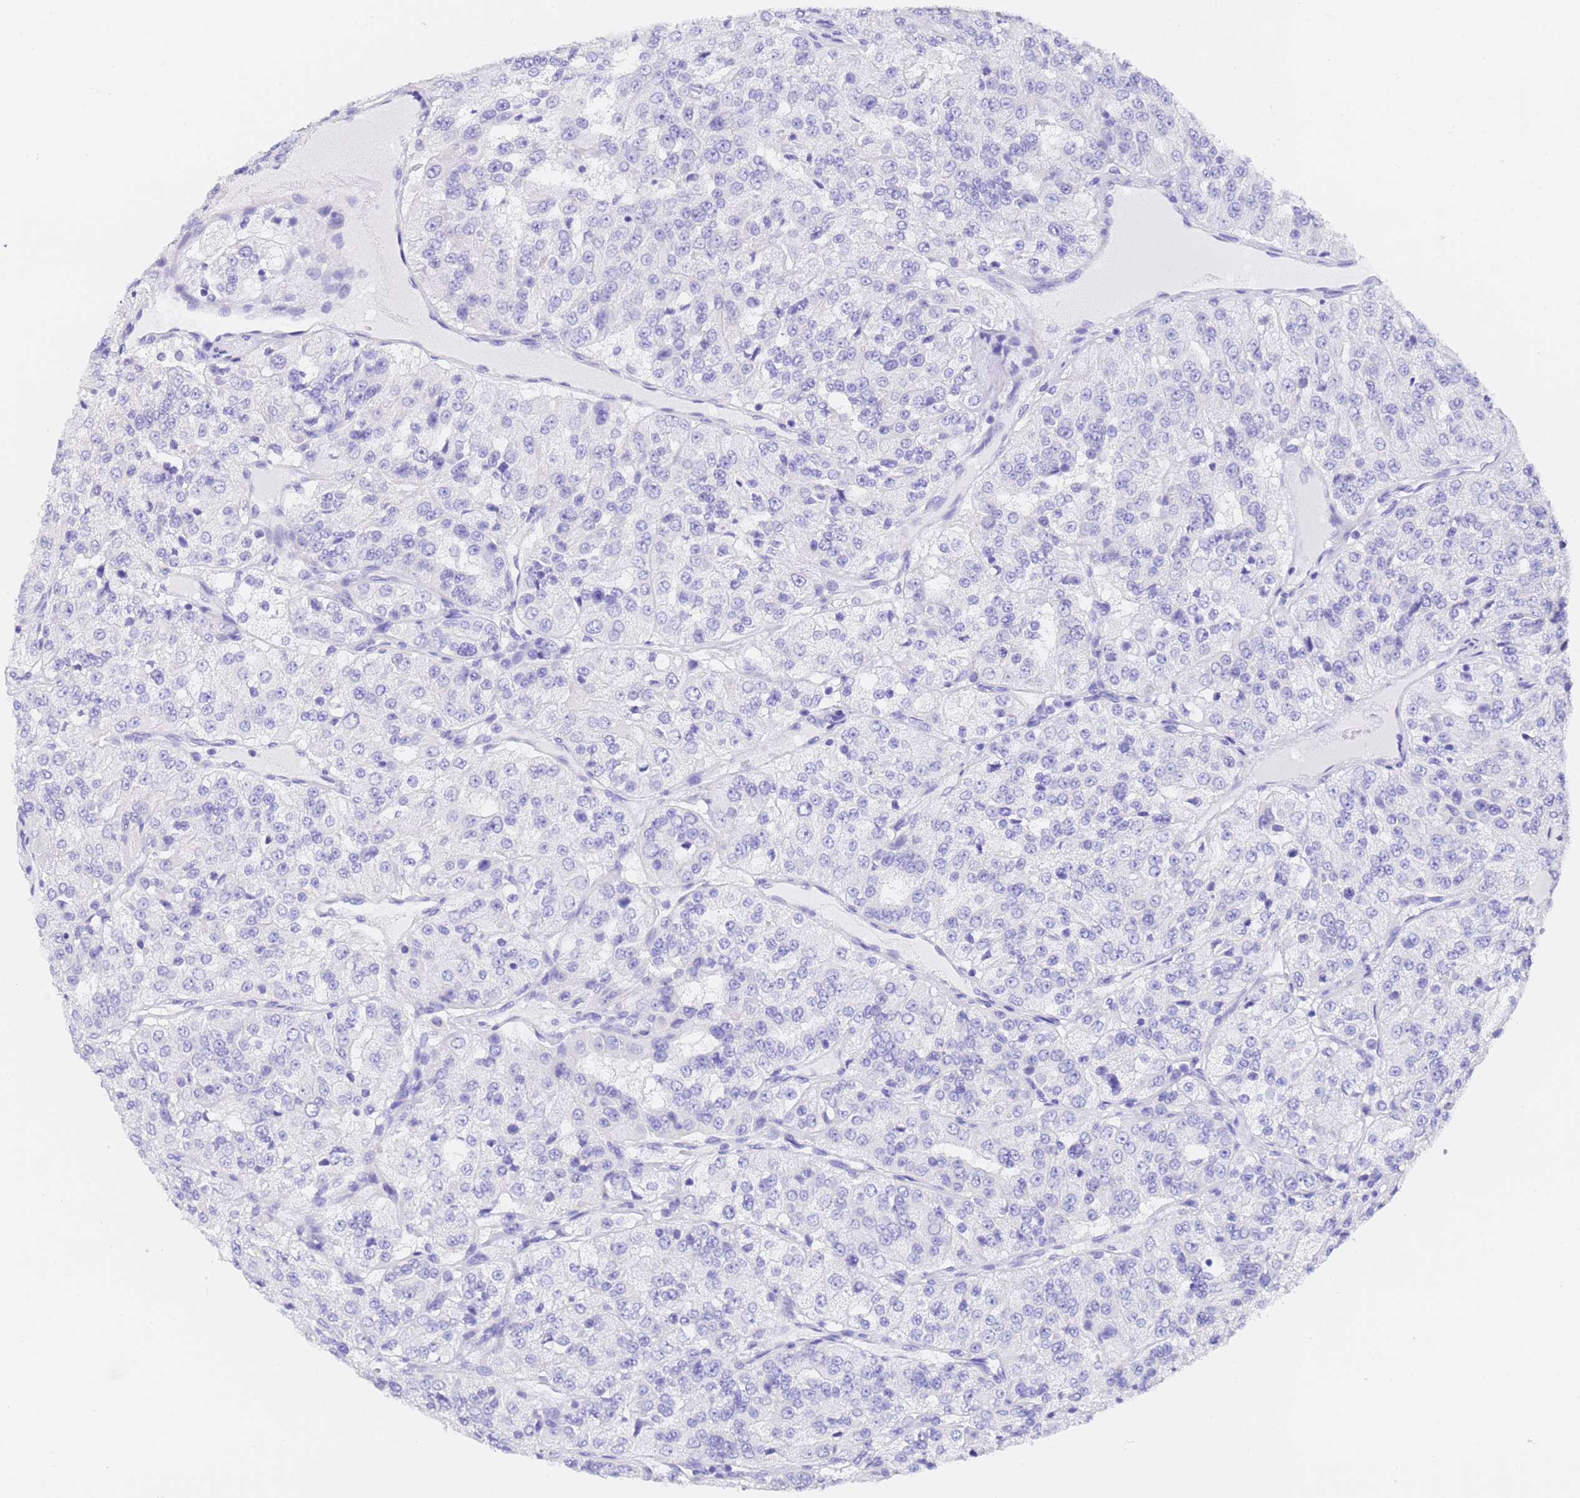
{"staining": {"intensity": "negative", "quantity": "none", "location": "none"}, "tissue": "renal cancer", "cell_type": "Tumor cells", "image_type": "cancer", "snomed": [{"axis": "morphology", "description": "Adenocarcinoma, NOS"}, {"axis": "topography", "description": "Kidney"}], "caption": "DAB (3,3'-diaminobenzidine) immunohistochemical staining of adenocarcinoma (renal) demonstrates no significant expression in tumor cells.", "gene": "GABRA1", "patient": {"sex": "female", "age": 63}}